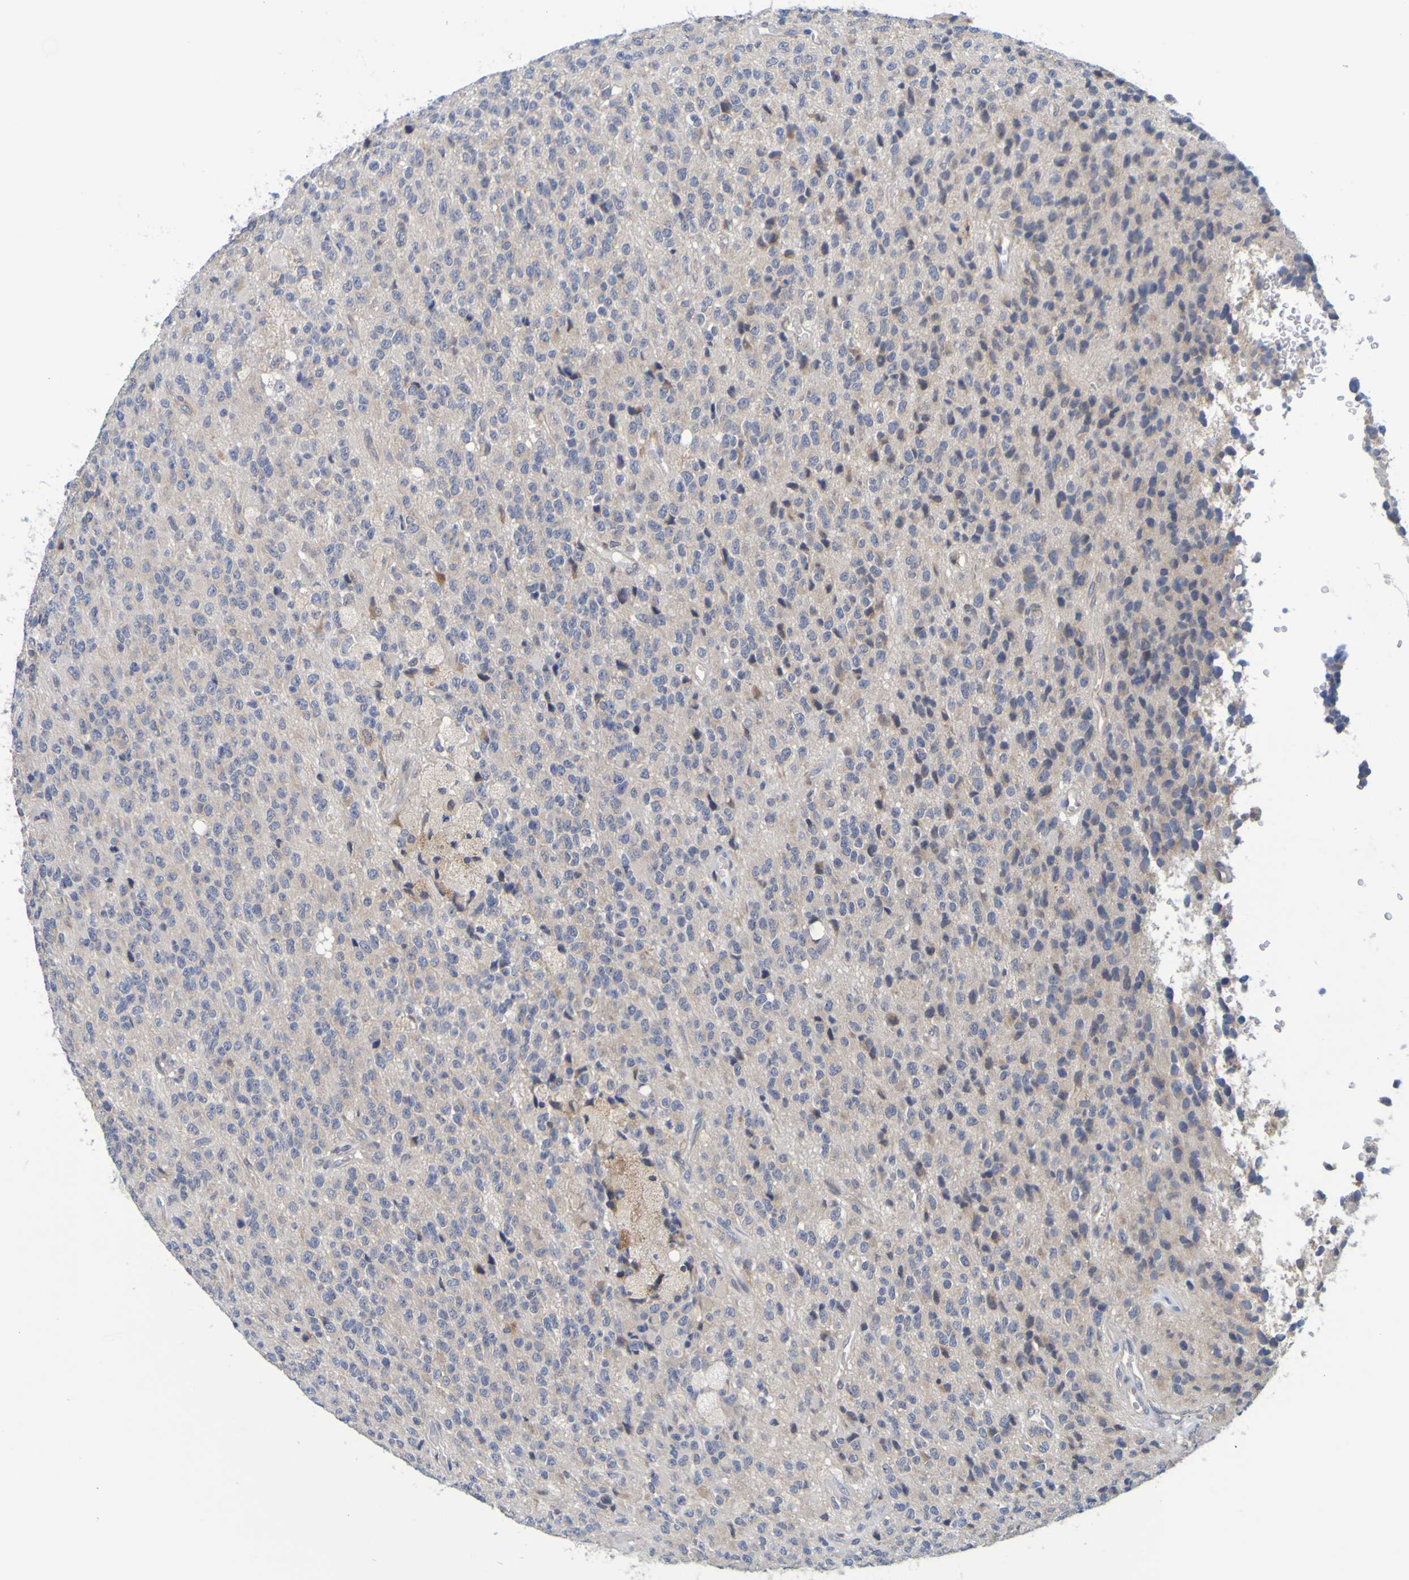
{"staining": {"intensity": "negative", "quantity": "none", "location": "none"}, "tissue": "glioma", "cell_type": "Tumor cells", "image_type": "cancer", "snomed": [{"axis": "morphology", "description": "Glioma, malignant, High grade"}, {"axis": "topography", "description": "pancreas cauda"}], "caption": "The image shows no significant positivity in tumor cells of glioma.", "gene": "SIL1", "patient": {"sex": "male", "age": 60}}